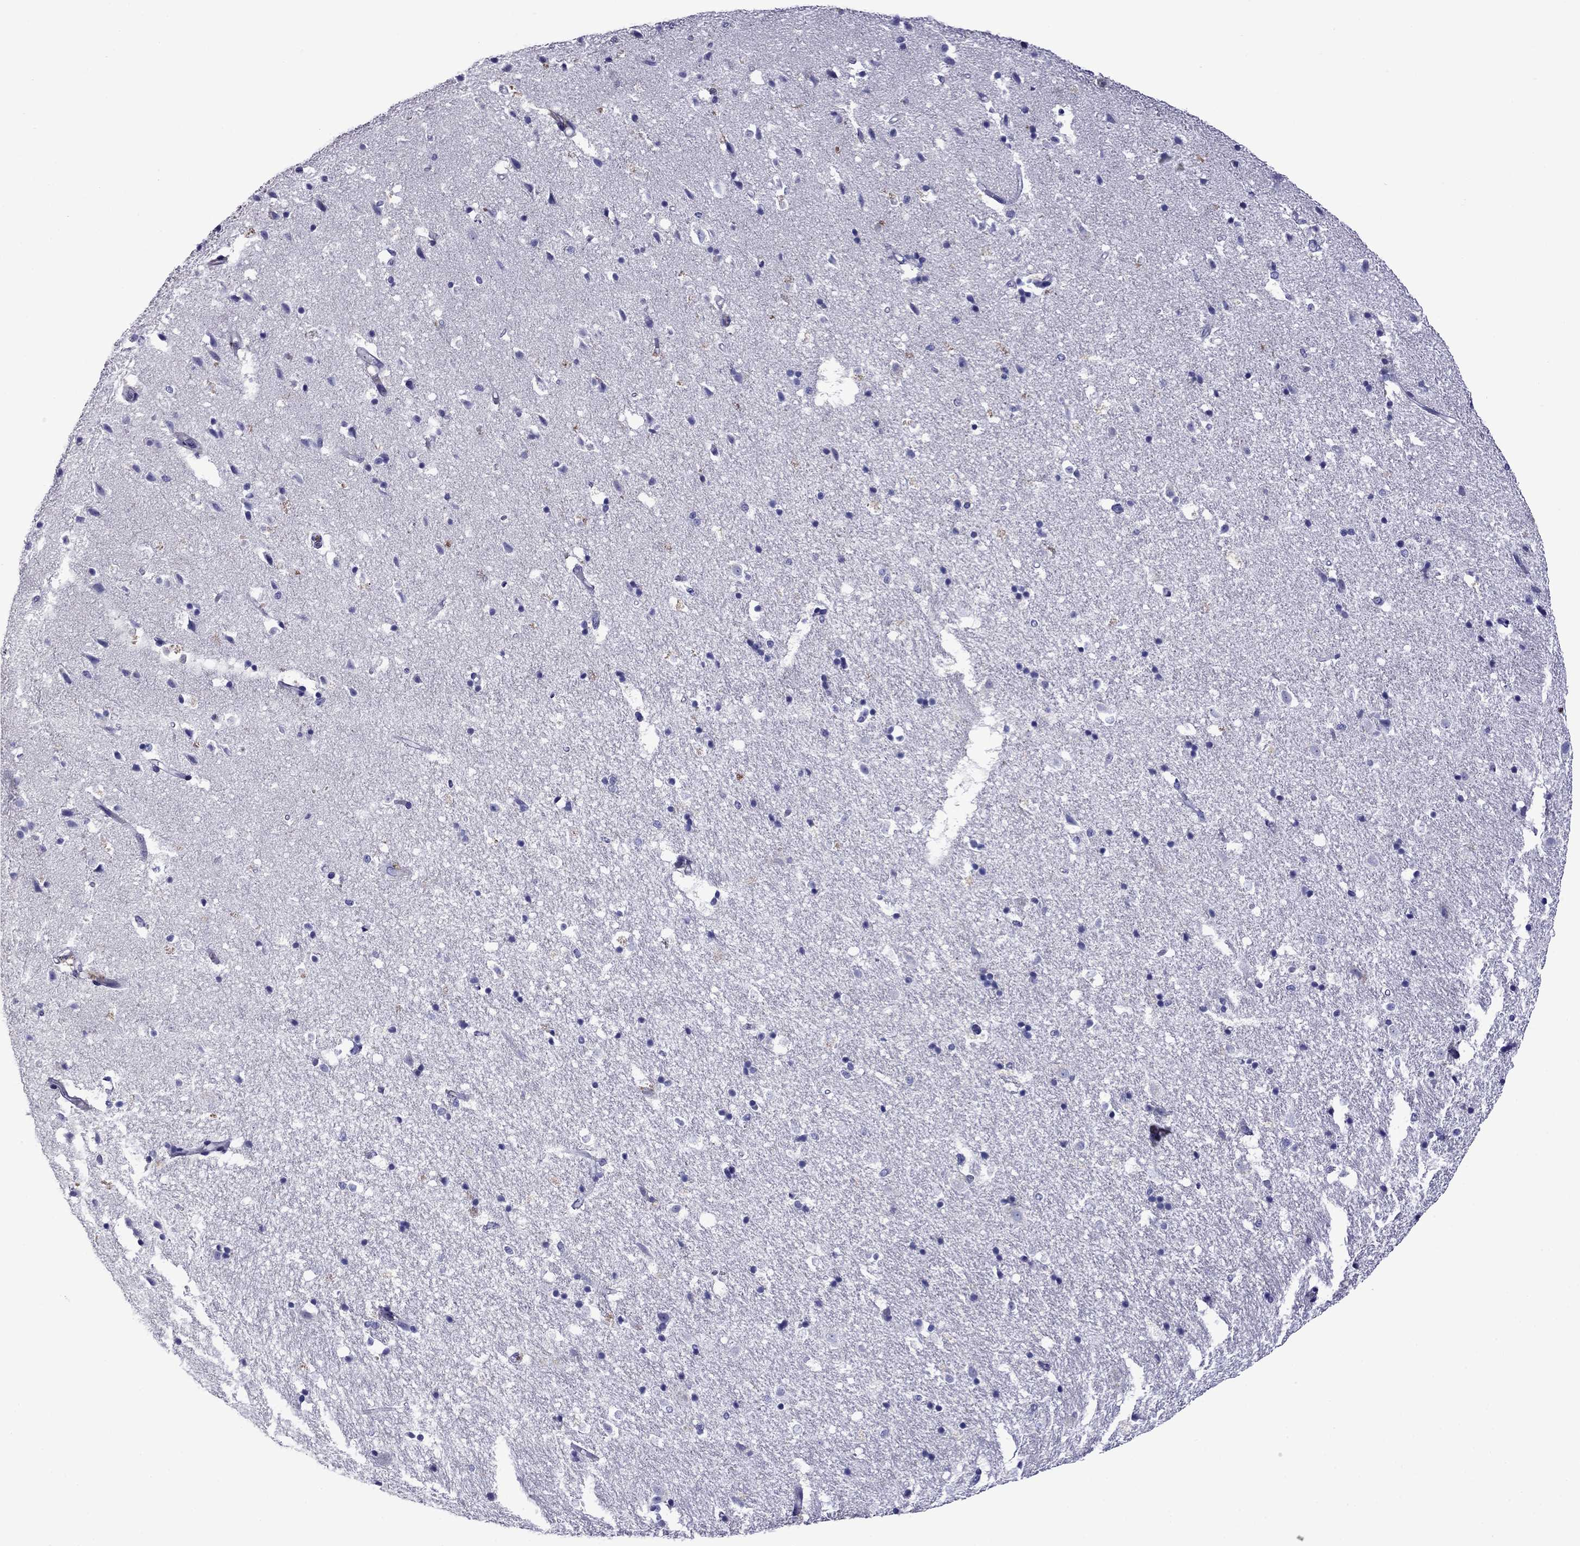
{"staining": {"intensity": "negative", "quantity": "none", "location": "none"}, "tissue": "hippocampus", "cell_type": "Glial cells", "image_type": "normal", "snomed": [{"axis": "morphology", "description": "Normal tissue, NOS"}, {"axis": "topography", "description": "Hippocampus"}], "caption": "The histopathology image displays no staining of glial cells in unremarkable hippocampus. (DAB immunohistochemistry (IHC) with hematoxylin counter stain).", "gene": "STAR", "patient": {"sex": "male", "age": 49}}